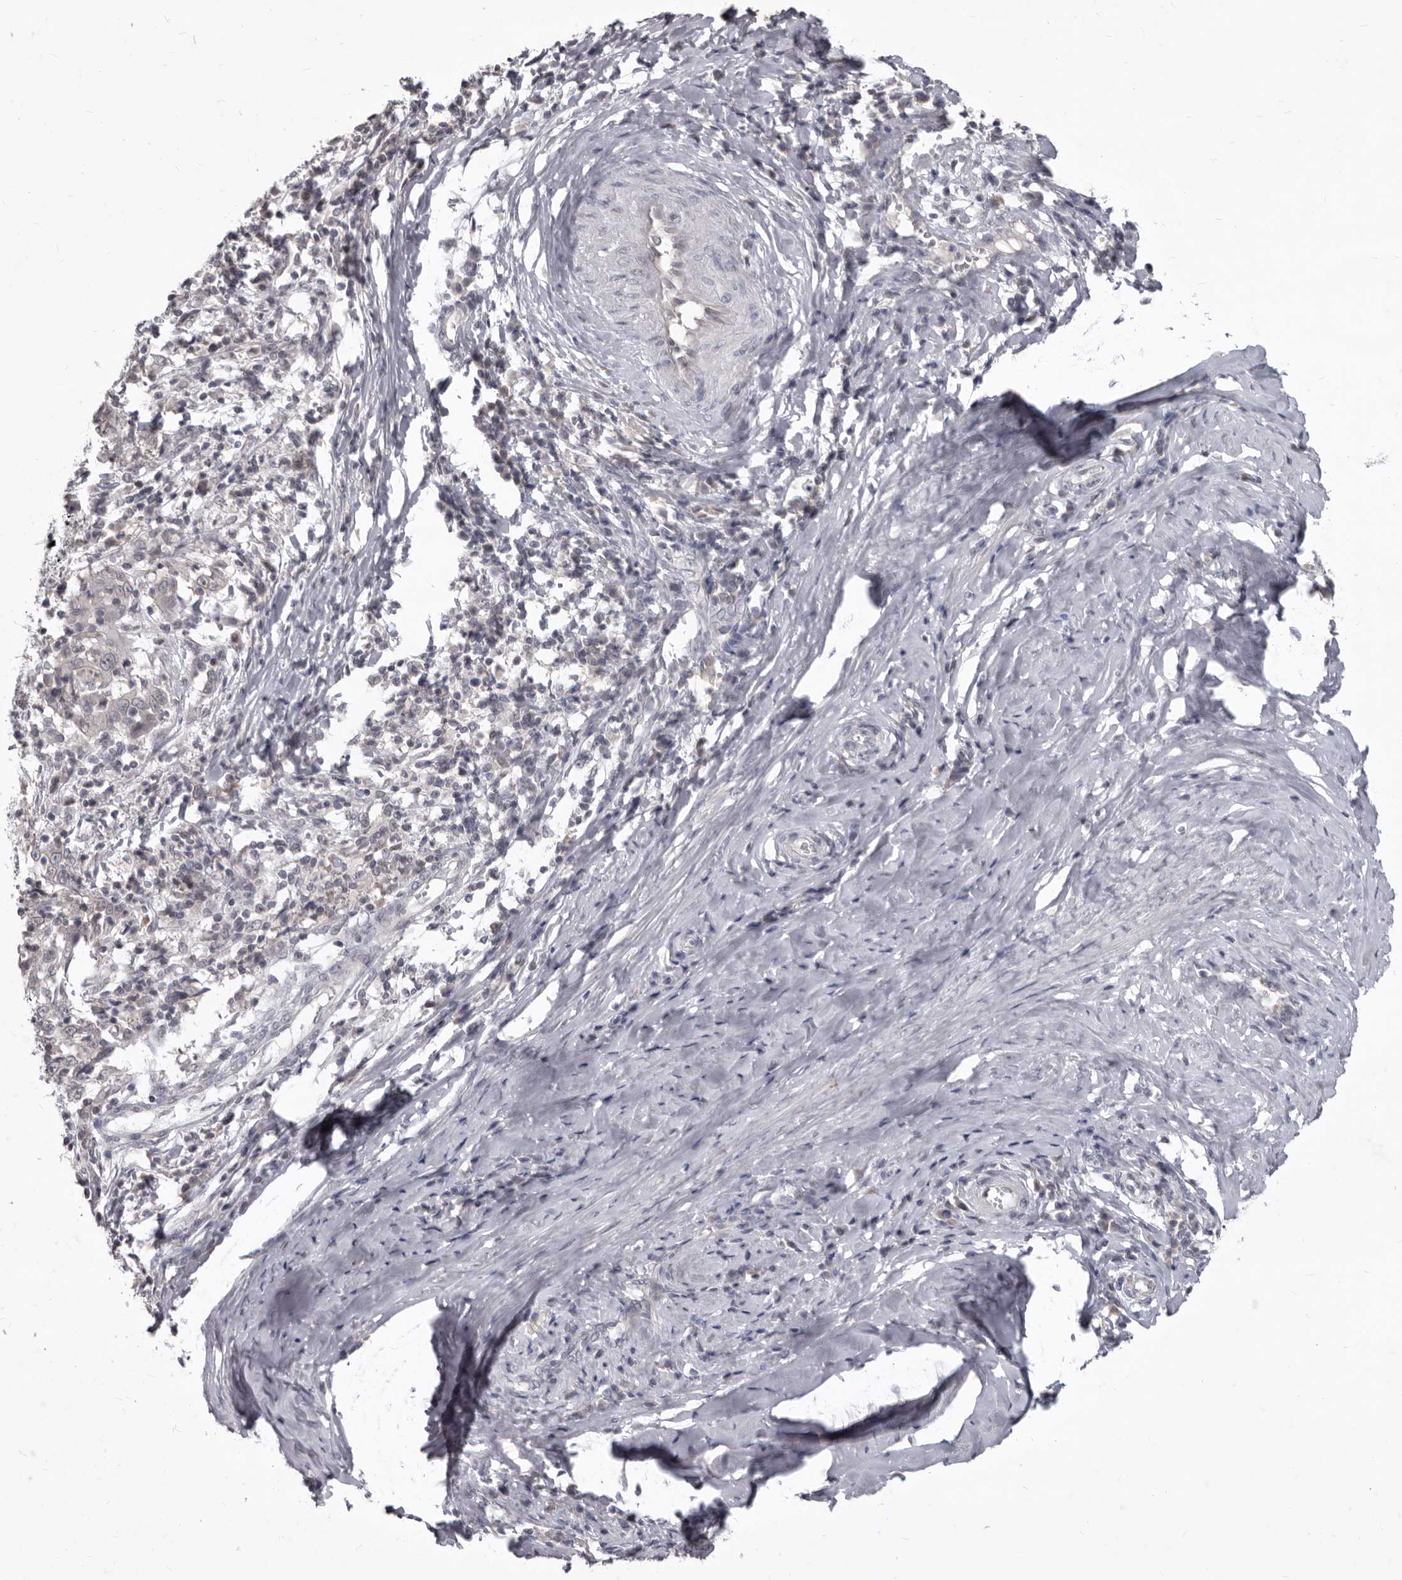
{"staining": {"intensity": "negative", "quantity": "none", "location": "none"}, "tissue": "cervical cancer", "cell_type": "Tumor cells", "image_type": "cancer", "snomed": [{"axis": "morphology", "description": "Squamous cell carcinoma, NOS"}, {"axis": "topography", "description": "Cervix"}], "caption": "Immunohistochemical staining of human cervical cancer (squamous cell carcinoma) shows no significant staining in tumor cells.", "gene": "SULT1E1", "patient": {"sex": "female", "age": 46}}